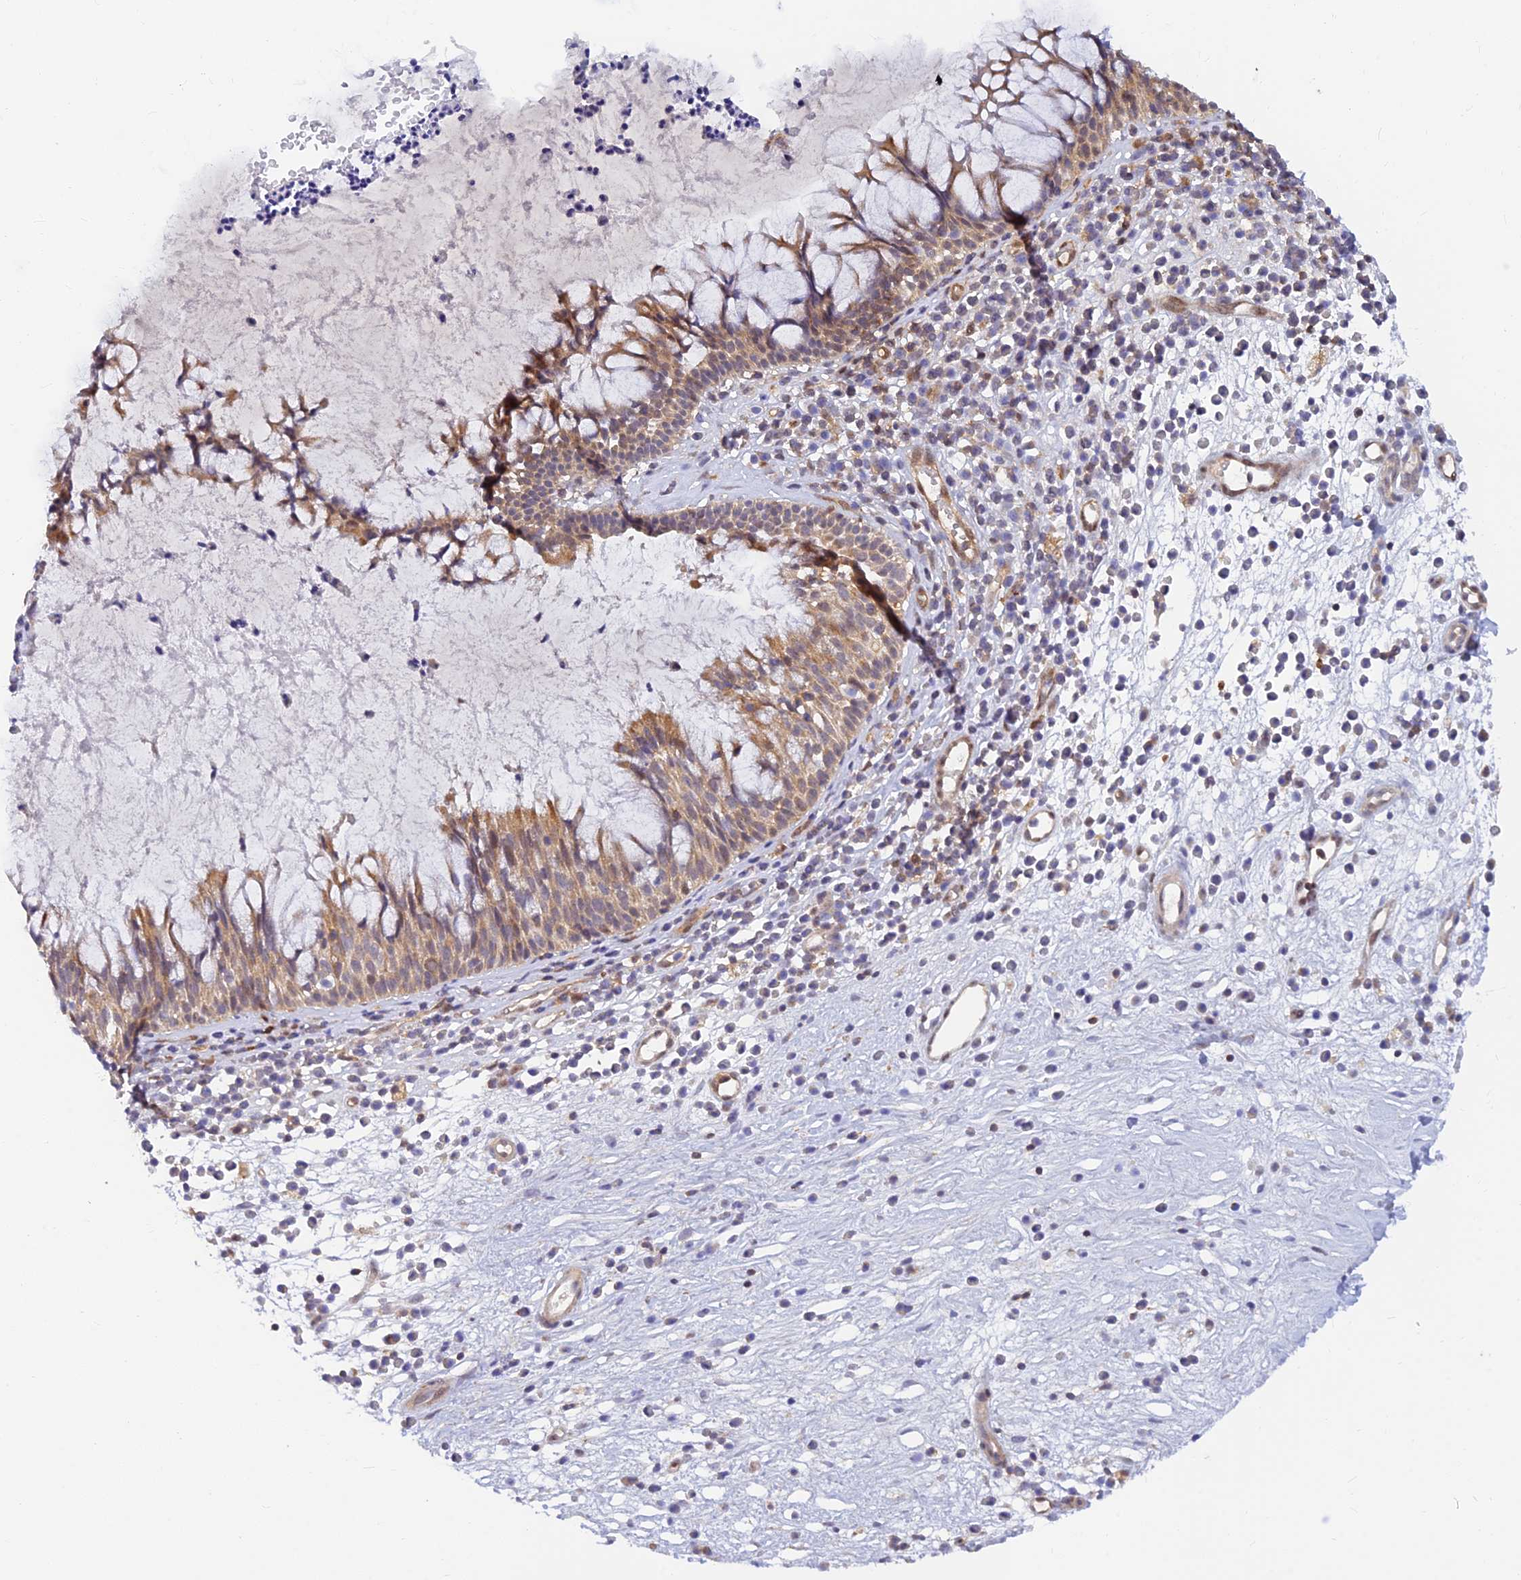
{"staining": {"intensity": "moderate", "quantity": ">75%", "location": "cytoplasmic/membranous"}, "tissue": "nasopharynx", "cell_type": "Respiratory epithelial cells", "image_type": "normal", "snomed": [{"axis": "morphology", "description": "Normal tissue, NOS"}, {"axis": "morphology", "description": "Inflammation, NOS"}, {"axis": "topography", "description": "Nasopharynx"}], "caption": "Protein expression analysis of benign nasopharynx displays moderate cytoplasmic/membranous positivity in about >75% of respiratory epithelial cells.", "gene": "LYSMD2", "patient": {"sex": "male", "age": 70}}